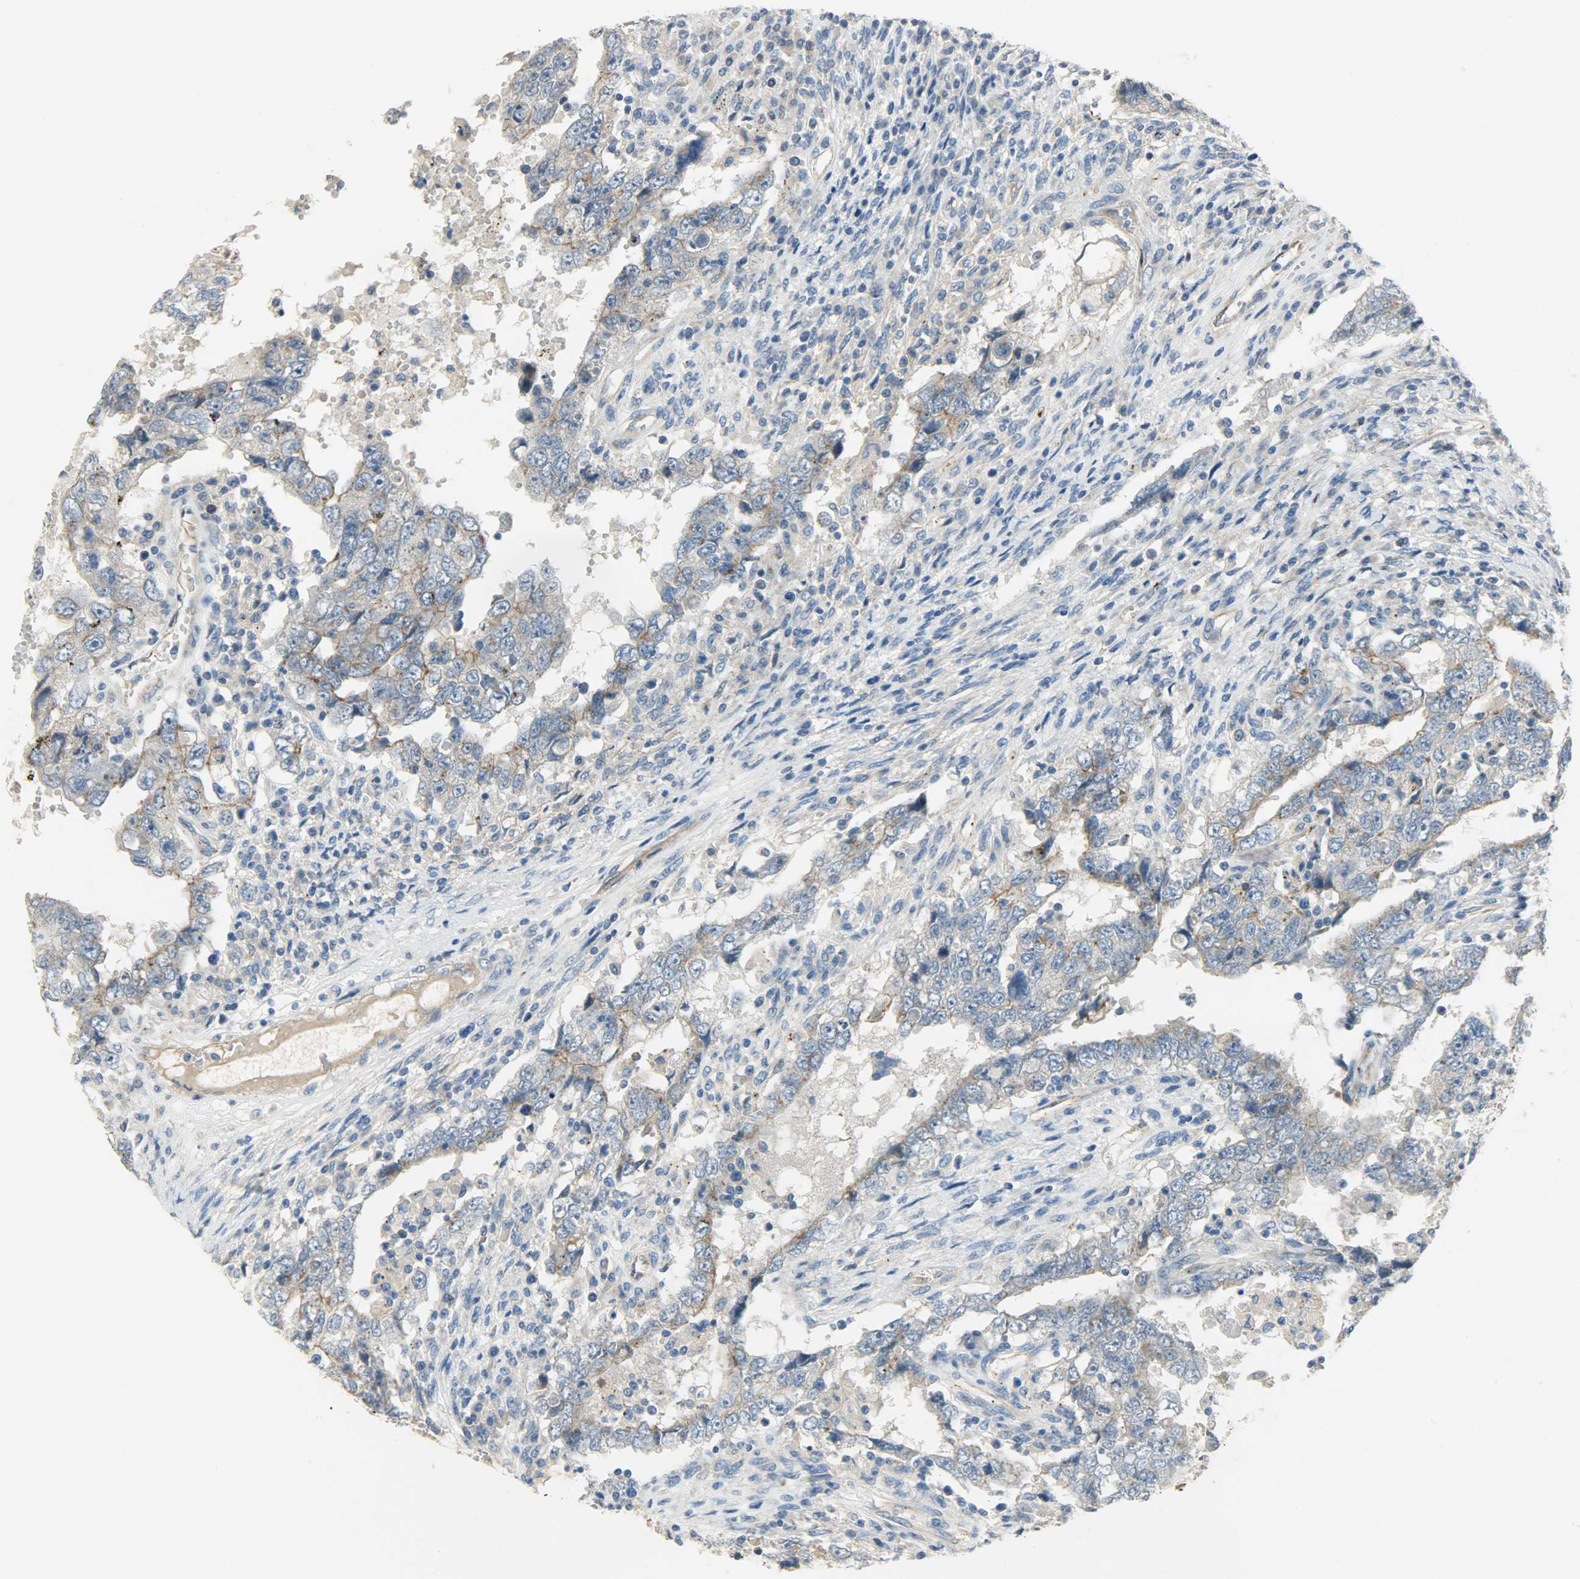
{"staining": {"intensity": "weak", "quantity": "25%-75%", "location": "cytoplasmic/membranous"}, "tissue": "testis cancer", "cell_type": "Tumor cells", "image_type": "cancer", "snomed": [{"axis": "morphology", "description": "Carcinoma, Embryonal, NOS"}, {"axis": "topography", "description": "Testis"}], "caption": "Immunohistochemical staining of human embryonal carcinoma (testis) exhibits weak cytoplasmic/membranous protein staining in approximately 25%-75% of tumor cells.", "gene": "KIAA1217", "patient": {"sex": "male", "age": 26}}